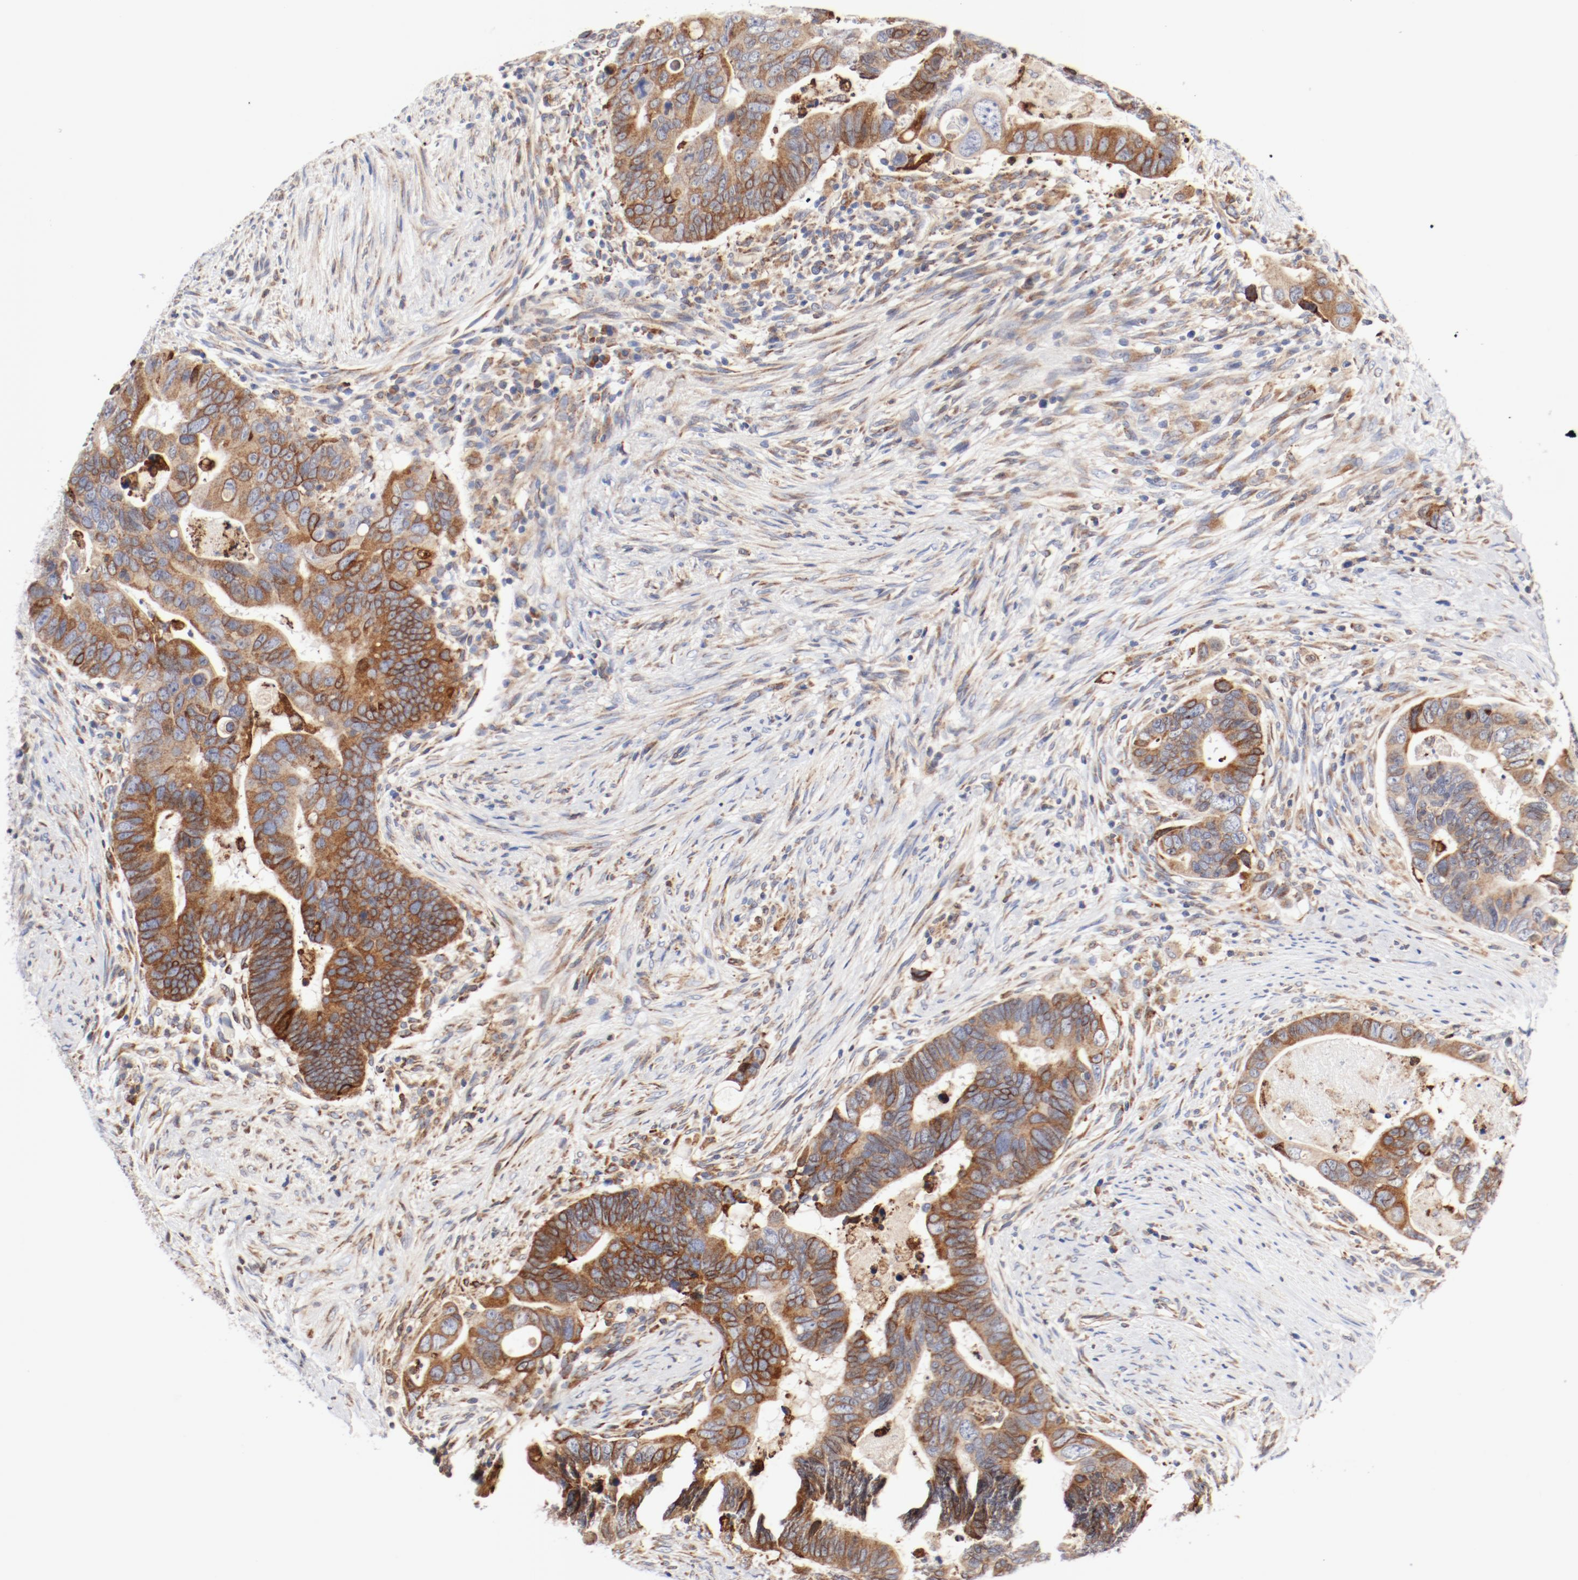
{"staining": {"intensity": "moderate", "quantity": ">75%", "location": "cytoplasmic/membranous"}, "tissue": "colorectal cancer", "cell_type": "Tumor cells", "image_type": "cancer", "snomed": [{"axis": "morphology", "description": "Adenocarcinoma, NOS"}, {"axis": "topography", "description": "Rectum"}], "caption": "Immunohistochemical staining of human adenocarcinoma (colorectal) shows medium levels of moderate cytoplasmic/membranous staining in about >75% of tumor cells.", "gene": "PDPK1", "patient": {"sex": "male", "age": 53}}